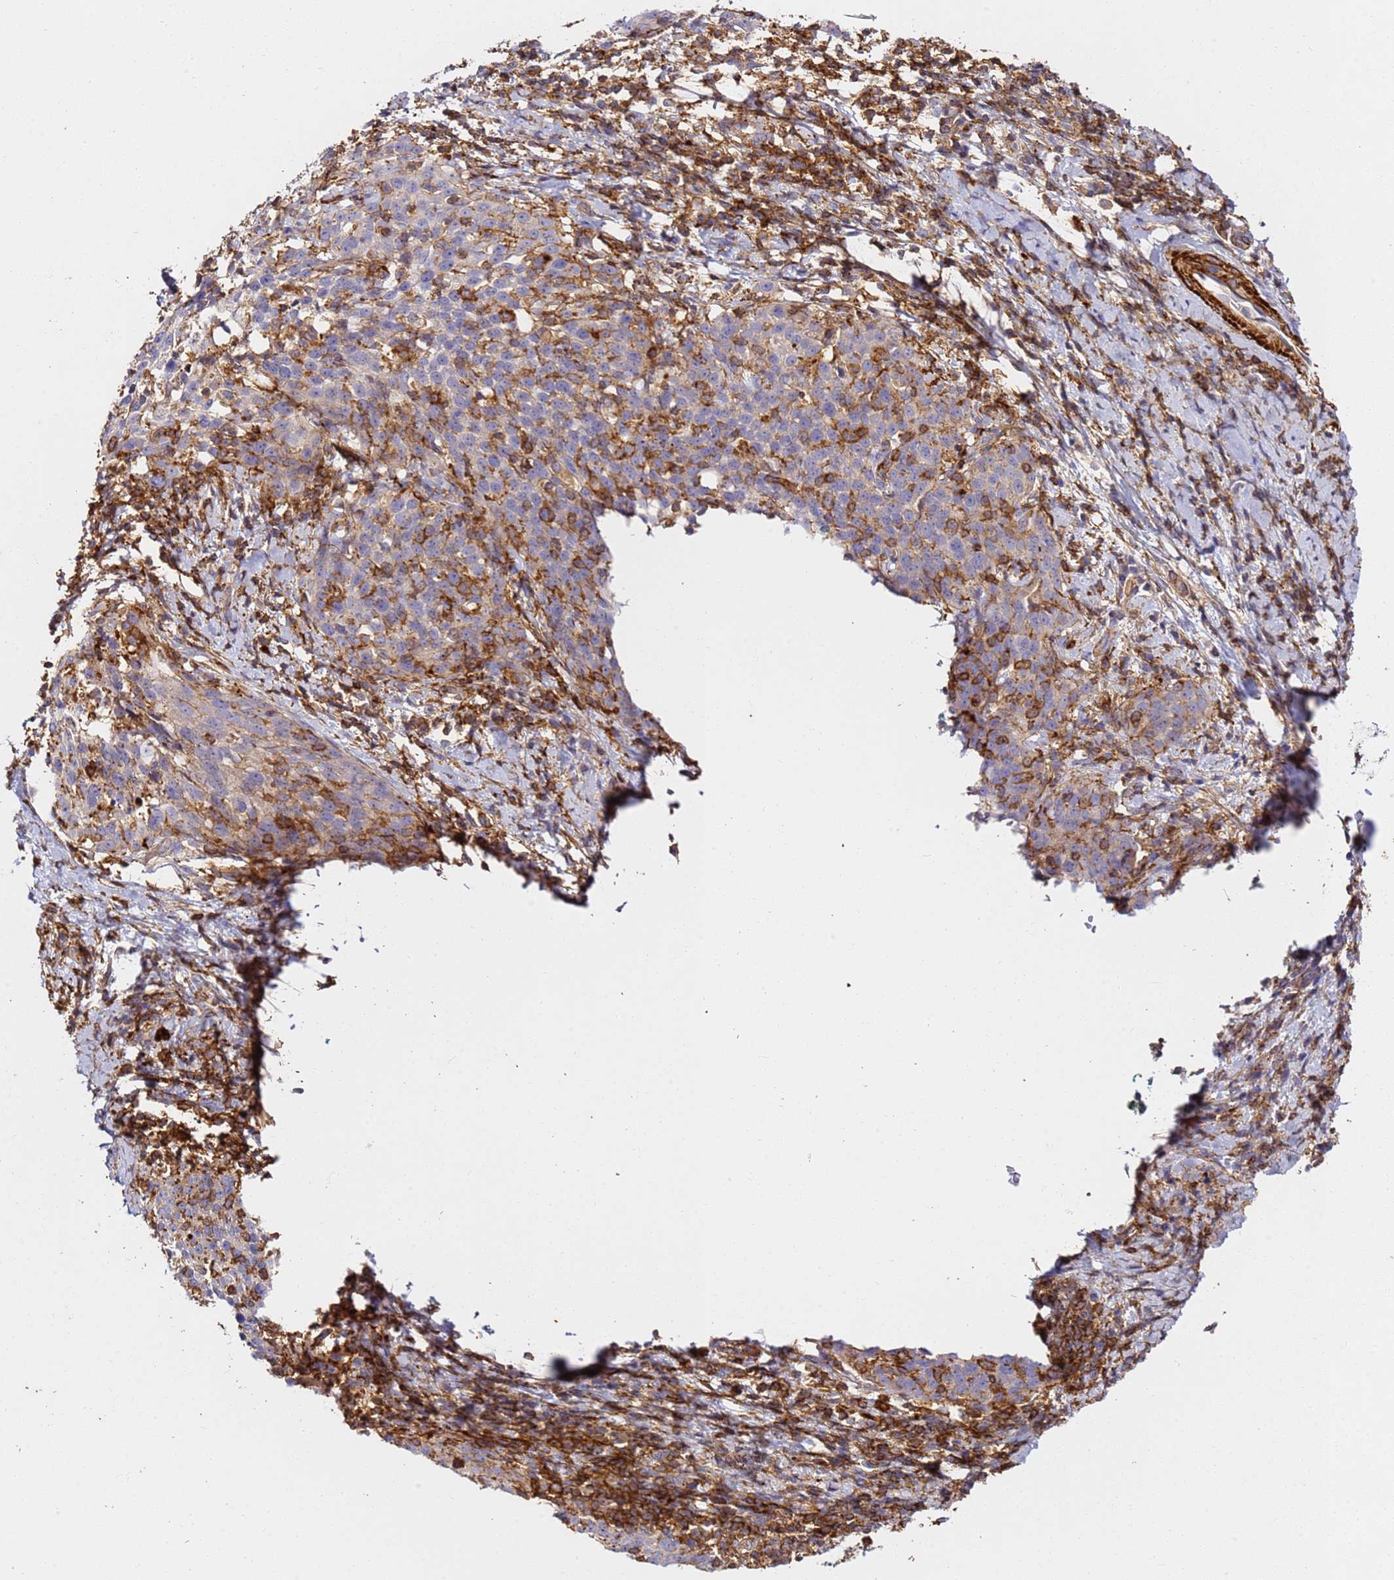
{"staining": {"intensity": "negative", "quantity": "none", "location": "none"}, "tissue": "cervical cancer", "cell_type": "Tumor cells", "image_type": "cancer", "snomed": [{"axis": "morphology", "description": "Squamous cell carcinoma, NOS"}, {"axis": "topography", "description": "Cervix"}], "caption": "The IHC micrograph has no significant expression in tumor cells of squamous cell carcinoma (cervical) tissue.", "gene": "ZNF671", "patient": {"sex": "female", "age": 57}}